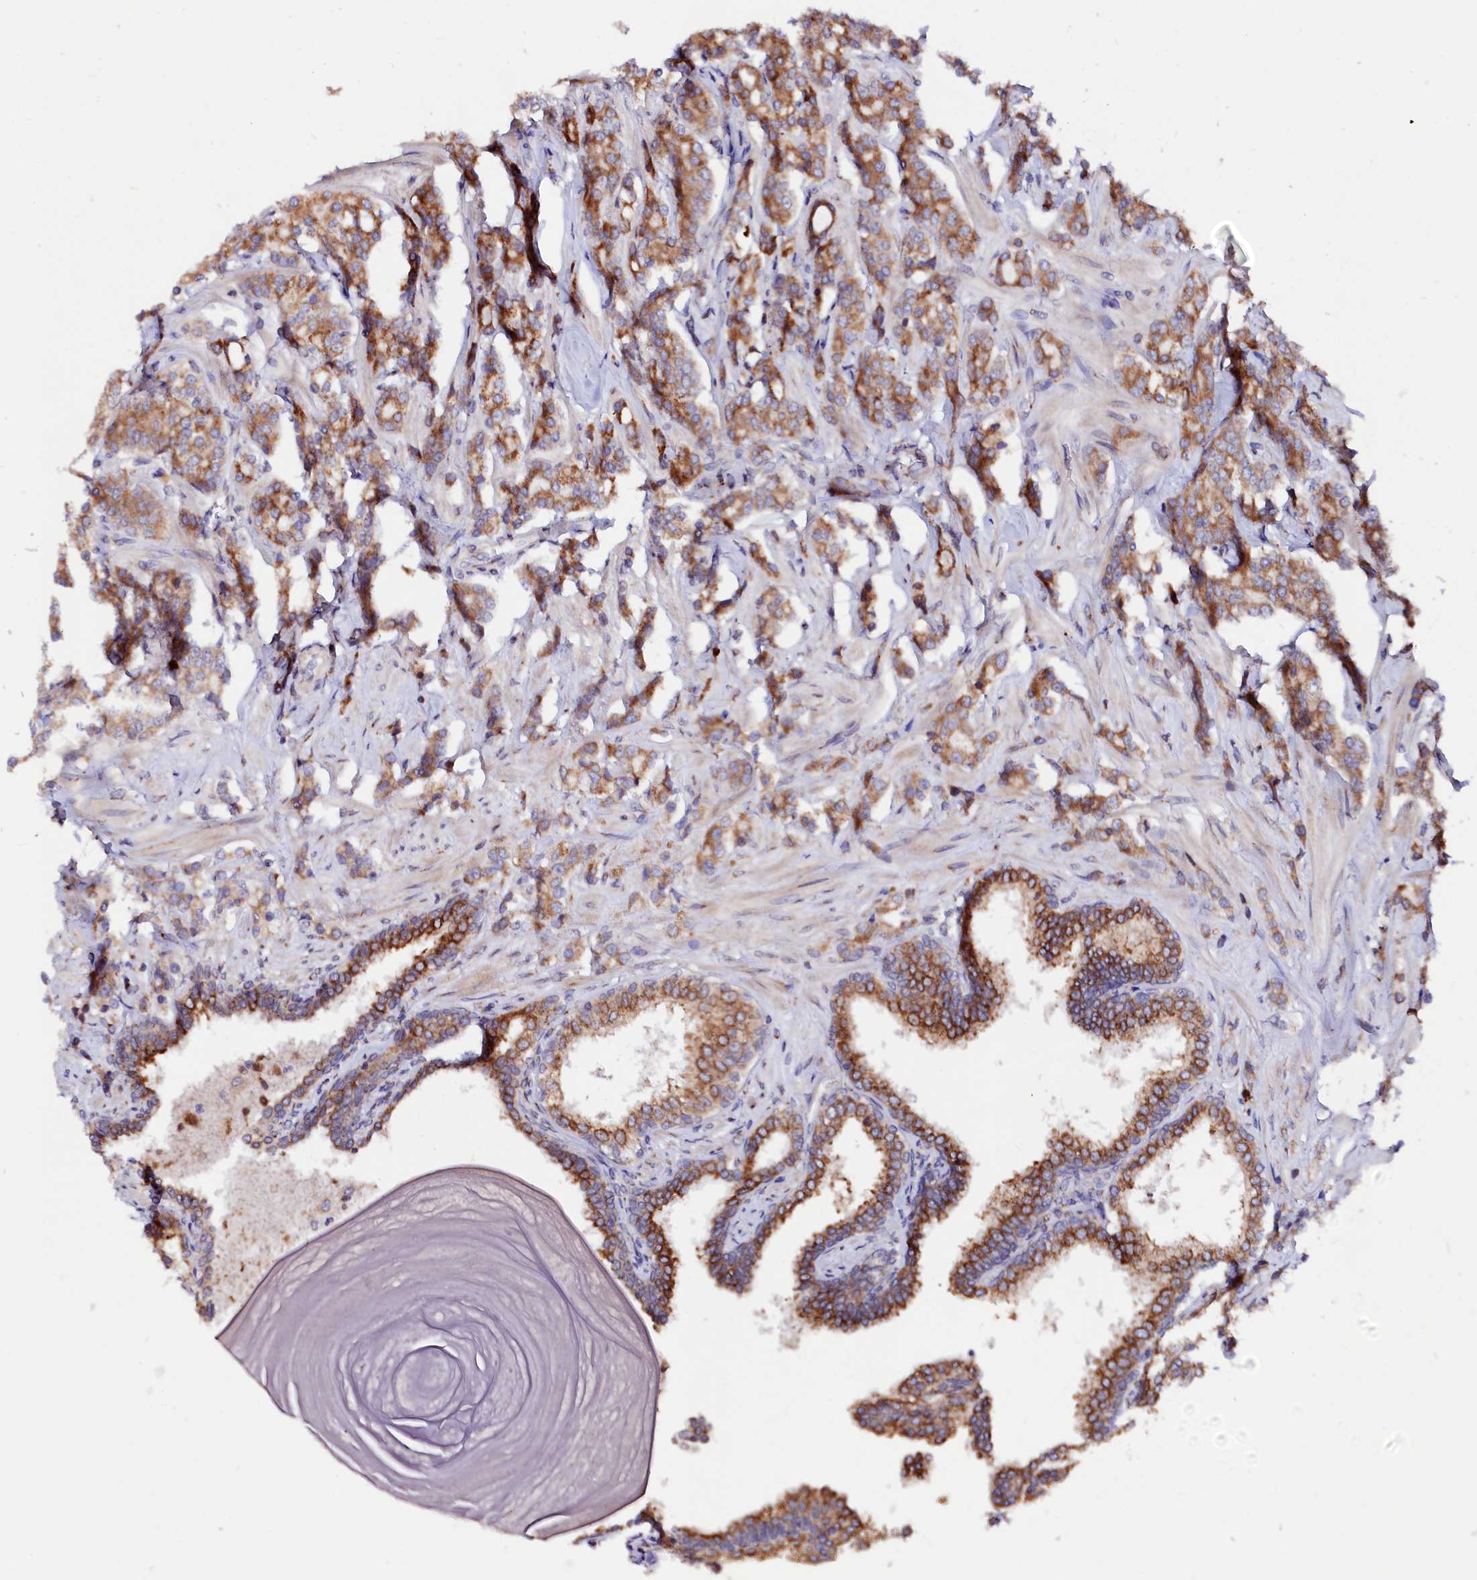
{"staining": {"intensity": "strong", "quantity": ">75%", "location": "cytoplasmic/membranous"}, "tissue": "prostate cancer", "cell_type": "Tumor cells", "image_type": "cancer", "snomed": [{"axis": "morphology", "description": "Adenocarcinoma, High grade"}, {"axis": "topography", "description": "Prostate"}], "caption": "IHC micrograph of prostate cancer (high-grade adenocarcinoma) stained for a protein (brown), which shows high levels of strong cytoplasmic/membranous positivity in approximately >75% of tumor cells.", "gene": "LMAN1", "patient": {"sex": "male", "age": 62}}